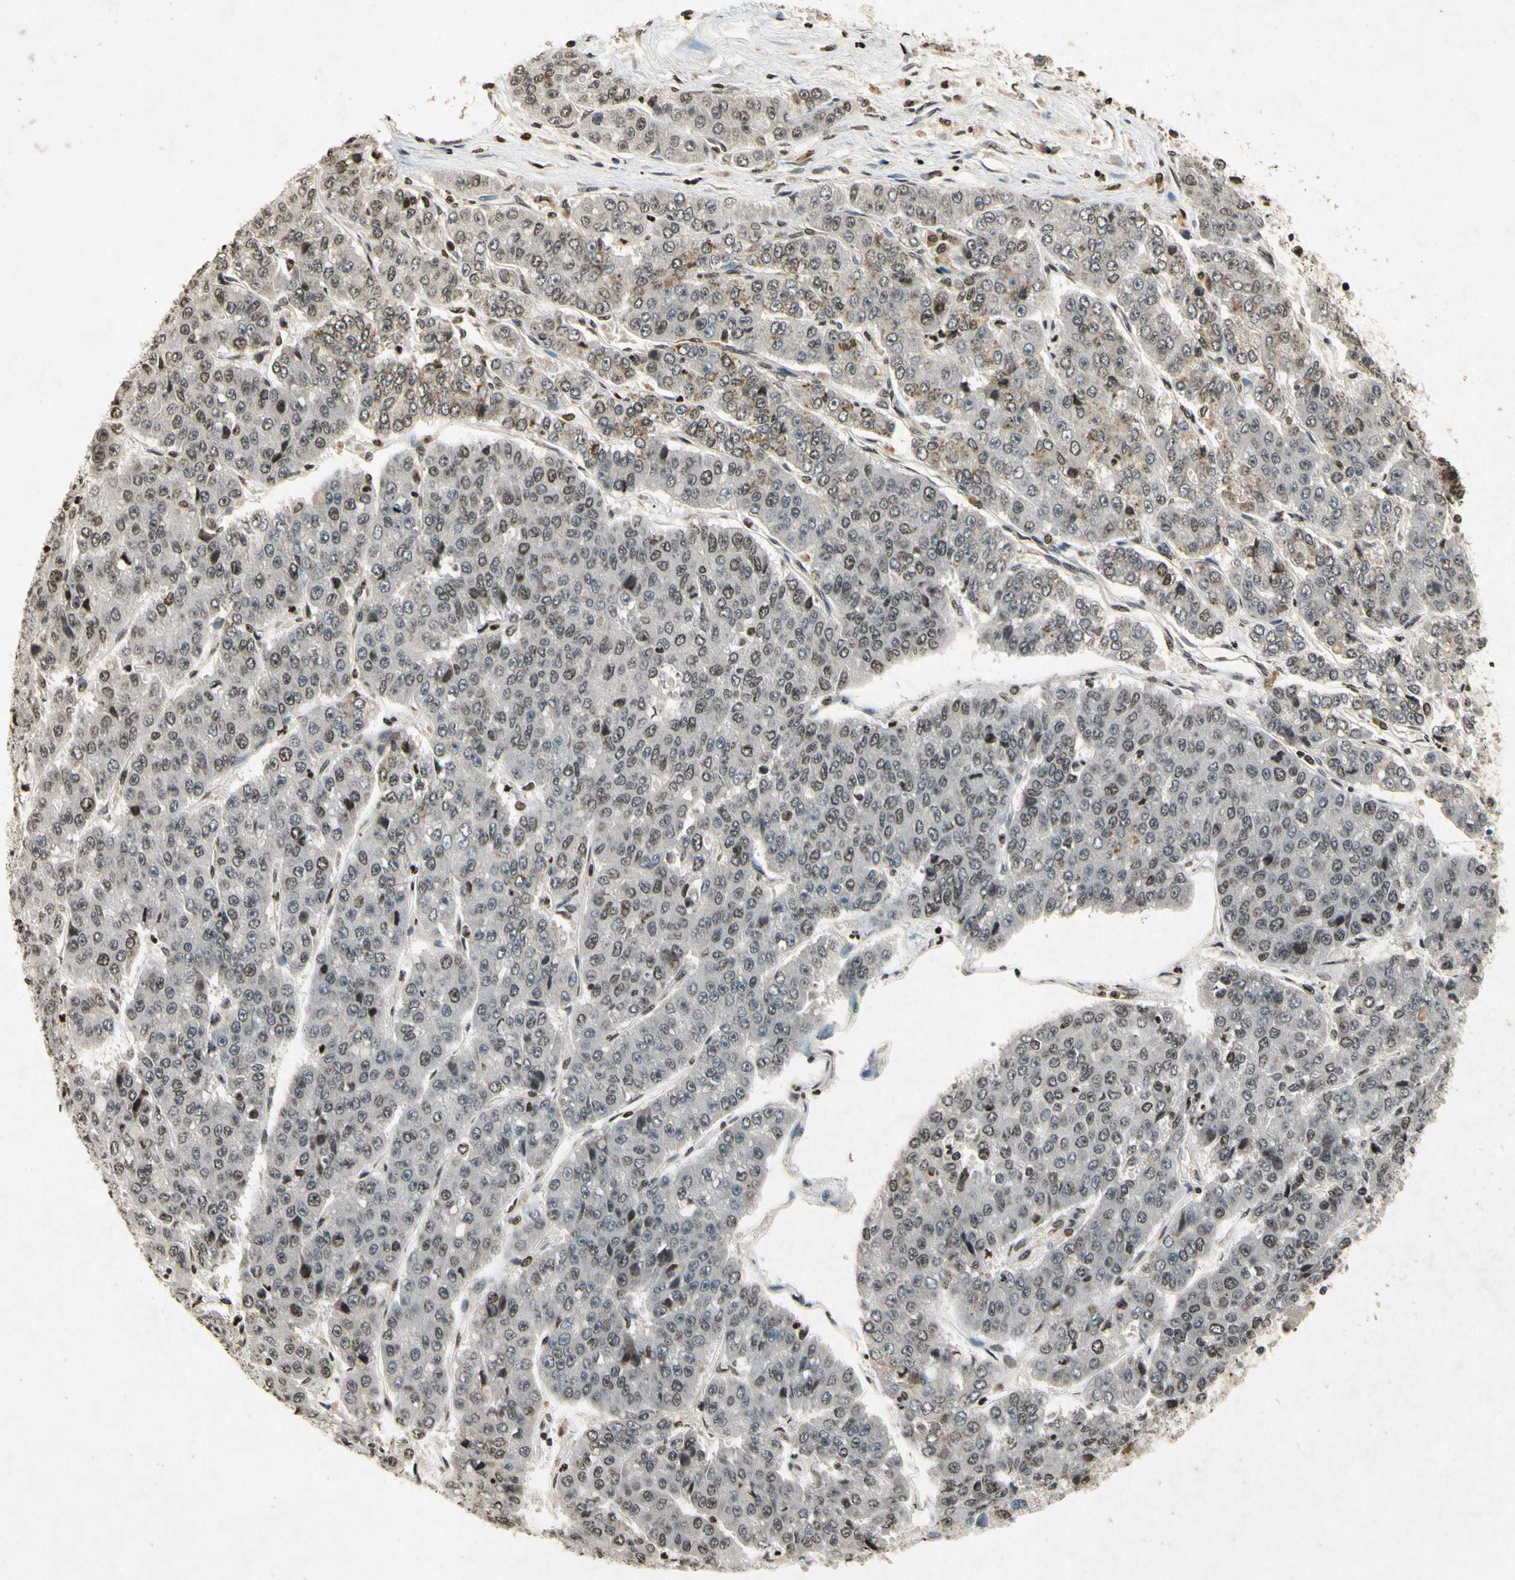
{"staining": {"intensity": "weak", "quantity": "<25%", "location": "nuclear"}, "tissue": "pancreatic cancer", "cell_type": "Tumor cells", "image_type": "cancer", "snomed": [{"axis": "morphology", "description": "Adenocarcinoma, NOS"}, {"axis": "topography", "description": "Pancreas"}], "caption": "IHC micrograph of neoplastic tissue: pancreatic cancer stained with DAB displays no significant protein expression in tumor cells.", "gene": "HOXB3", "patient": {"sex": "male", "age": 50}}